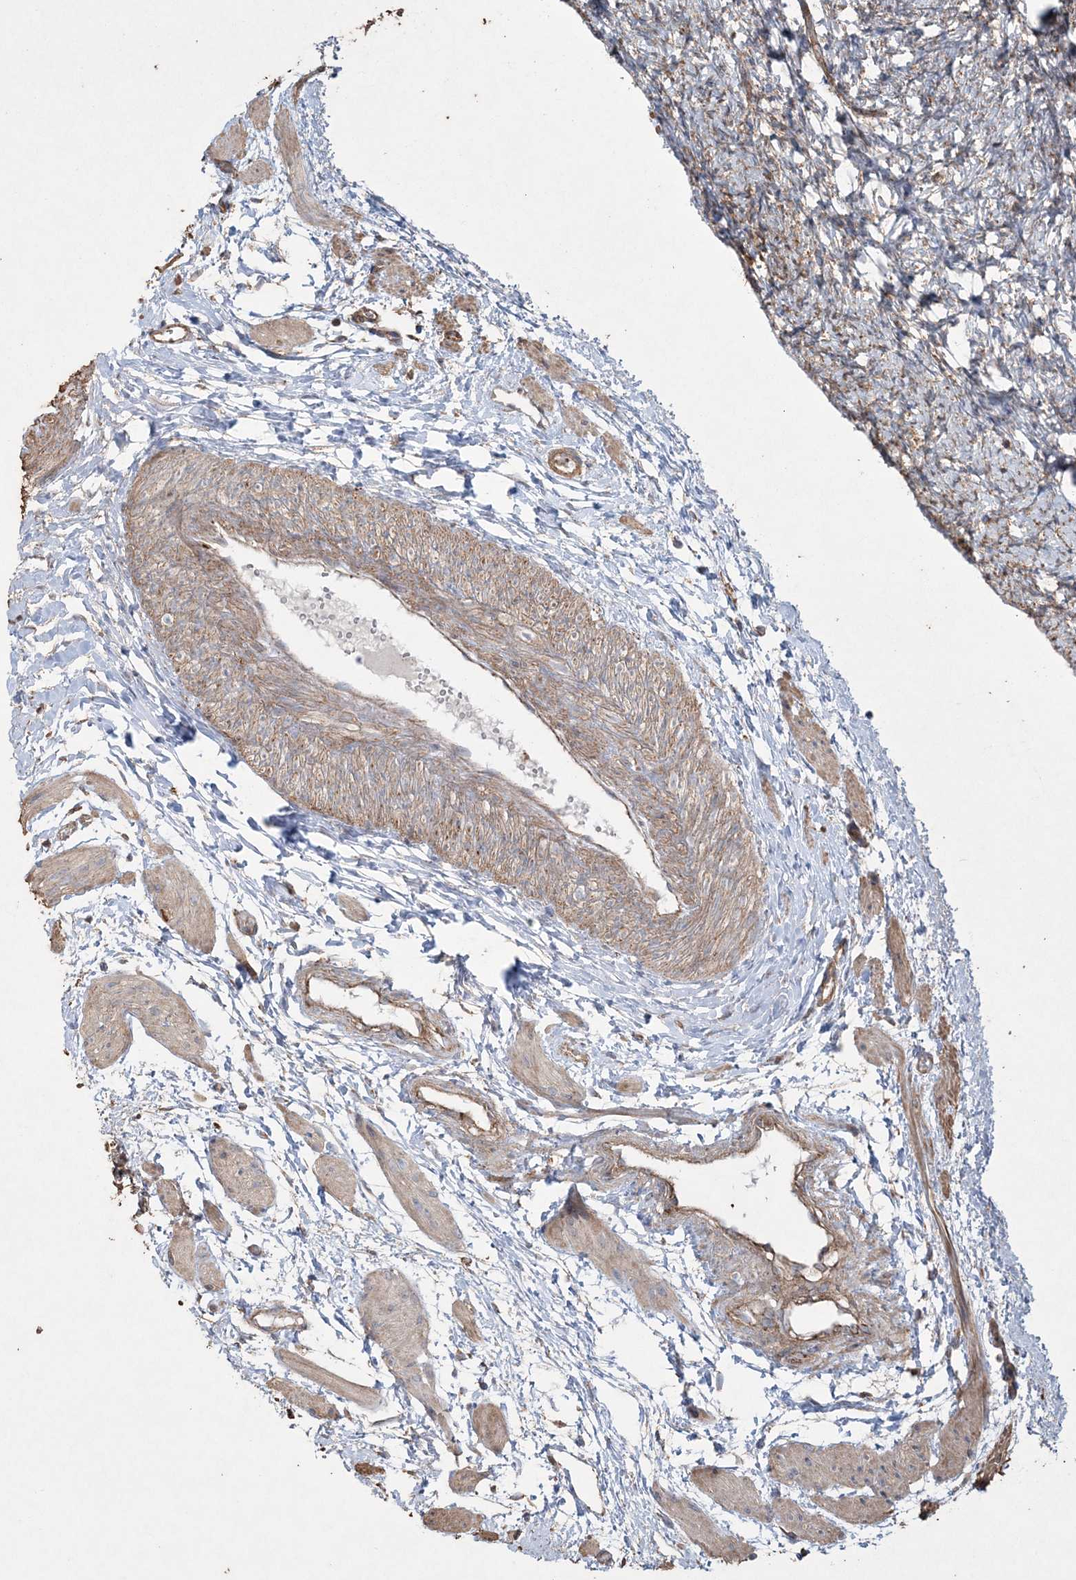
{"staining": {"intensity": "moderate", "quantity": ">75%", "location": "cytoplasmic/membranous"}, "tissue": "ovary", "cell_type": "Follicle cells", "image_type": "normal", "snomed": [{"axis": "morphology", "description": "Normal tissue, NOS"}, {"axis": "topography", "description": "Ovary"}], "caption": "Brown immunohistochemical staining in unremarkable human ovary shows moderate cytoplasmic/membranous positivity in approximately >75% of follicle cells. The protein is shown in brown color, while the nuclei are stained blue.", "gene": "TTC7A", "patient": {"sex": "female", "age": 41}}